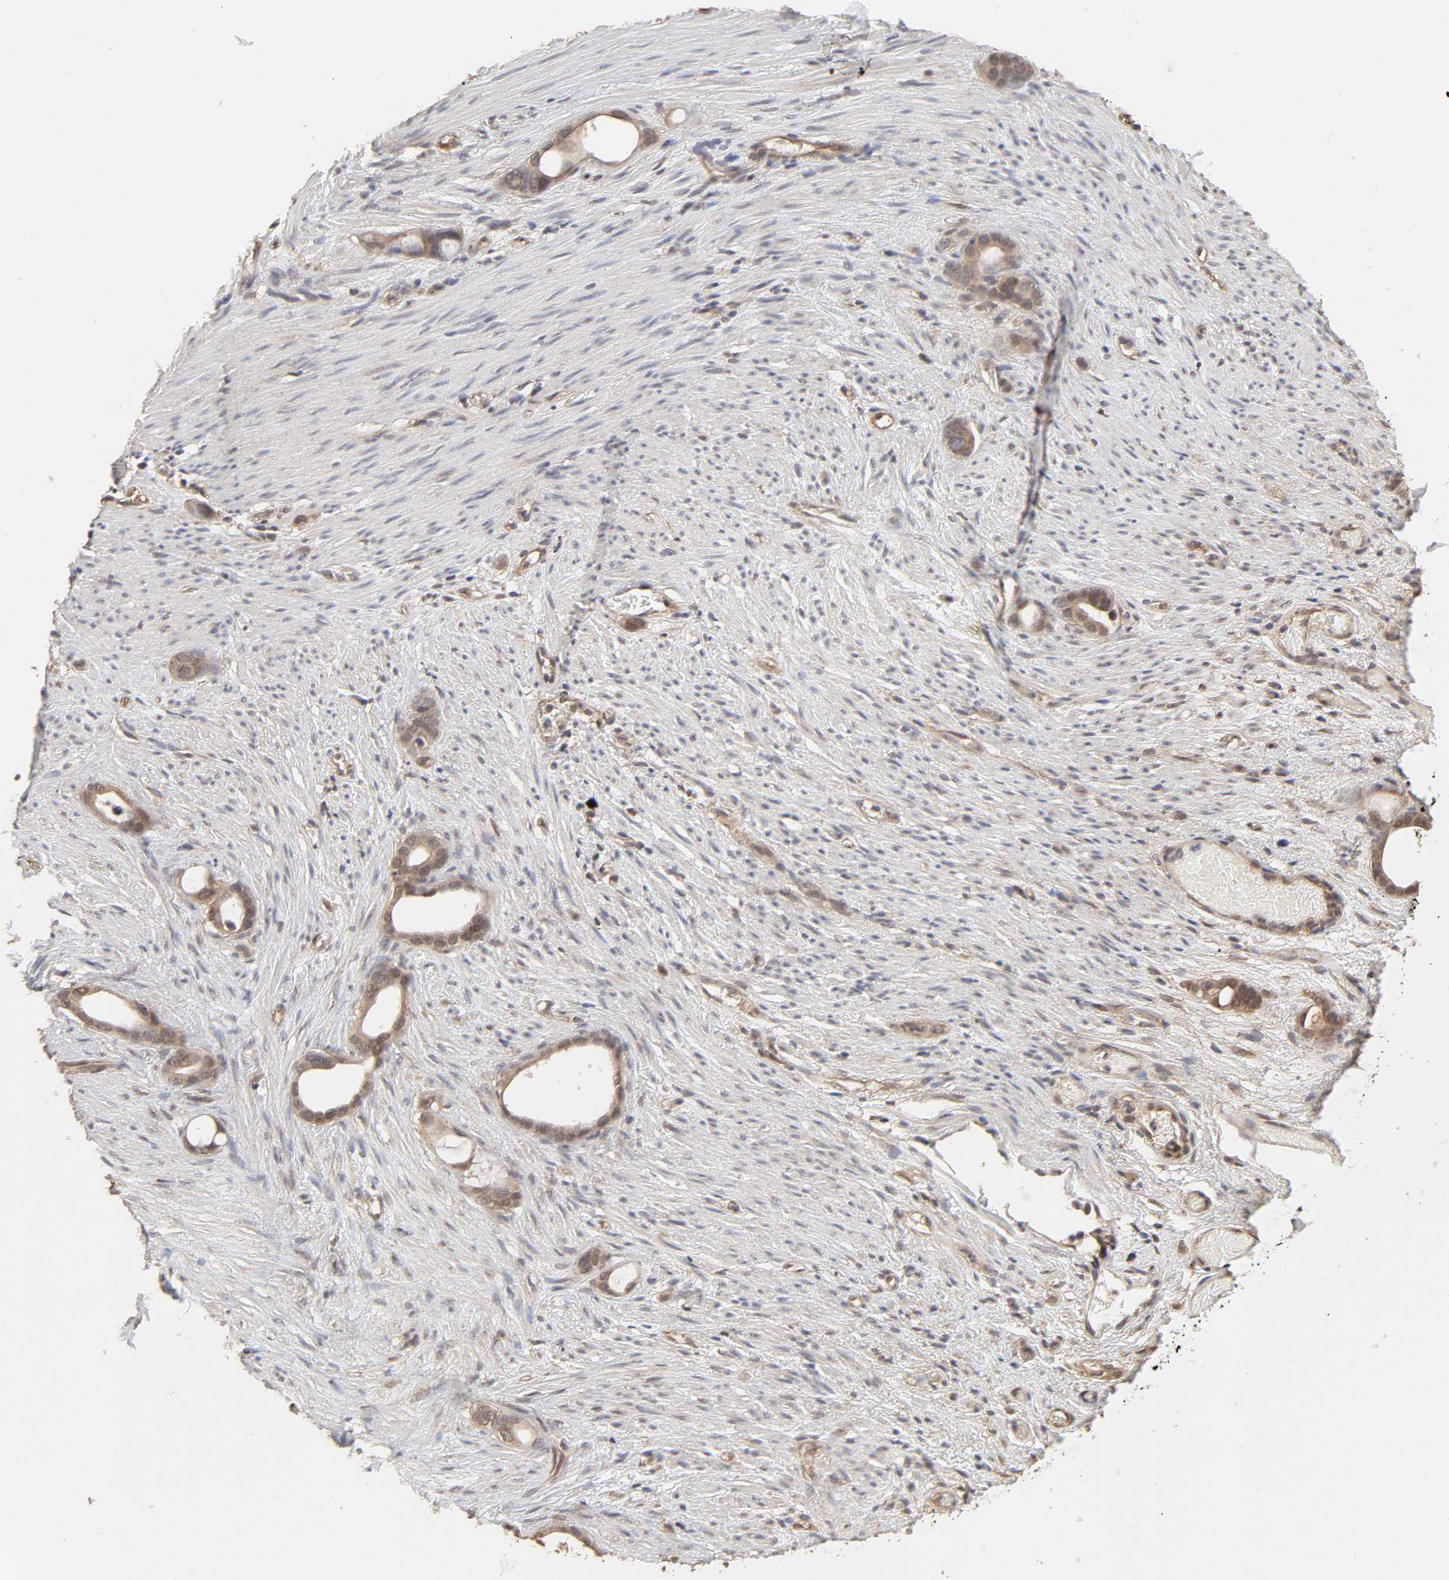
{"staining": {"intensity": "moderate", "quantity": ">75%", "location": "cytoplasmic/membranous"}, "tissue": "stomach cancer", "cell_type": "Tumor cells", "image_type": "cancer", "snomed": [{"axis": "morphology", "description": "Adenocarcinoma, NOS"}, {"axis": "topography", "description": "Stomach"}], "caption": "Immunohistochemistry (IHC) of stomach adenocarcinoma displays medium levels of moderate cytoplasmic/membranous expression in about >75% of tumor cells.", "gene": "MAPK1", "patient": {"sex": "female", "age": 75}}